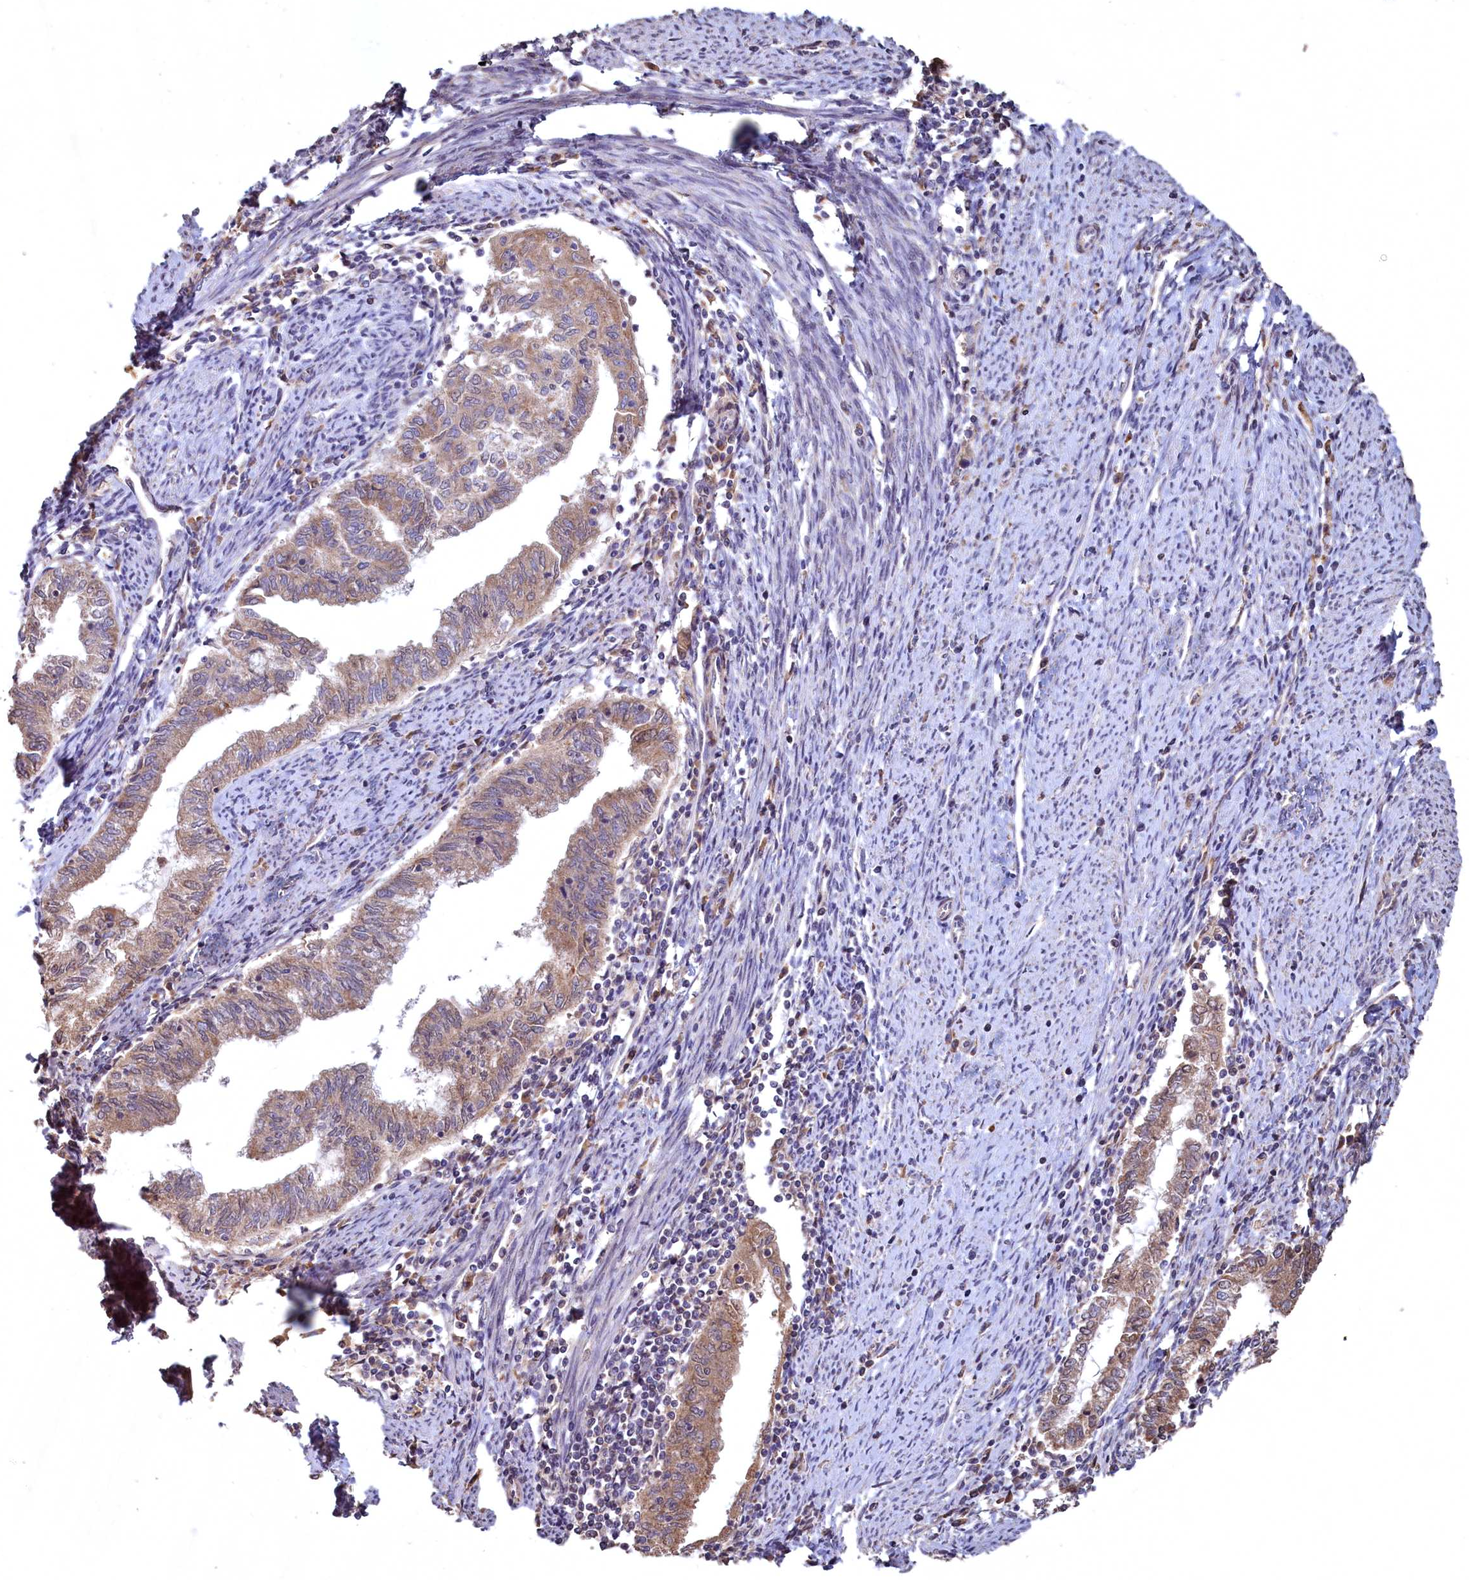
{"staining": {"intensity": "moderate", "quantity": "25%-75%", "location": "cytoplasmic/membranous"}, "tissue": "endometrial cancer", "cell_type": "Tumor cells", "image_type": "cancer", "snomed": [{"axis": "morphology", "description": "Adenocarcinoma, NOS"}, {"axis": "topography", "description": "Endometrium"}], "caption": "IHC (DAB) staining of human endometrial cancer demonstrates moderate cytoplasmic/membranous protein staining in approximately 25%-75% of tumor cells.", "gene": "FUNDC1", "patient": {"sex": "female", "age": 79}}